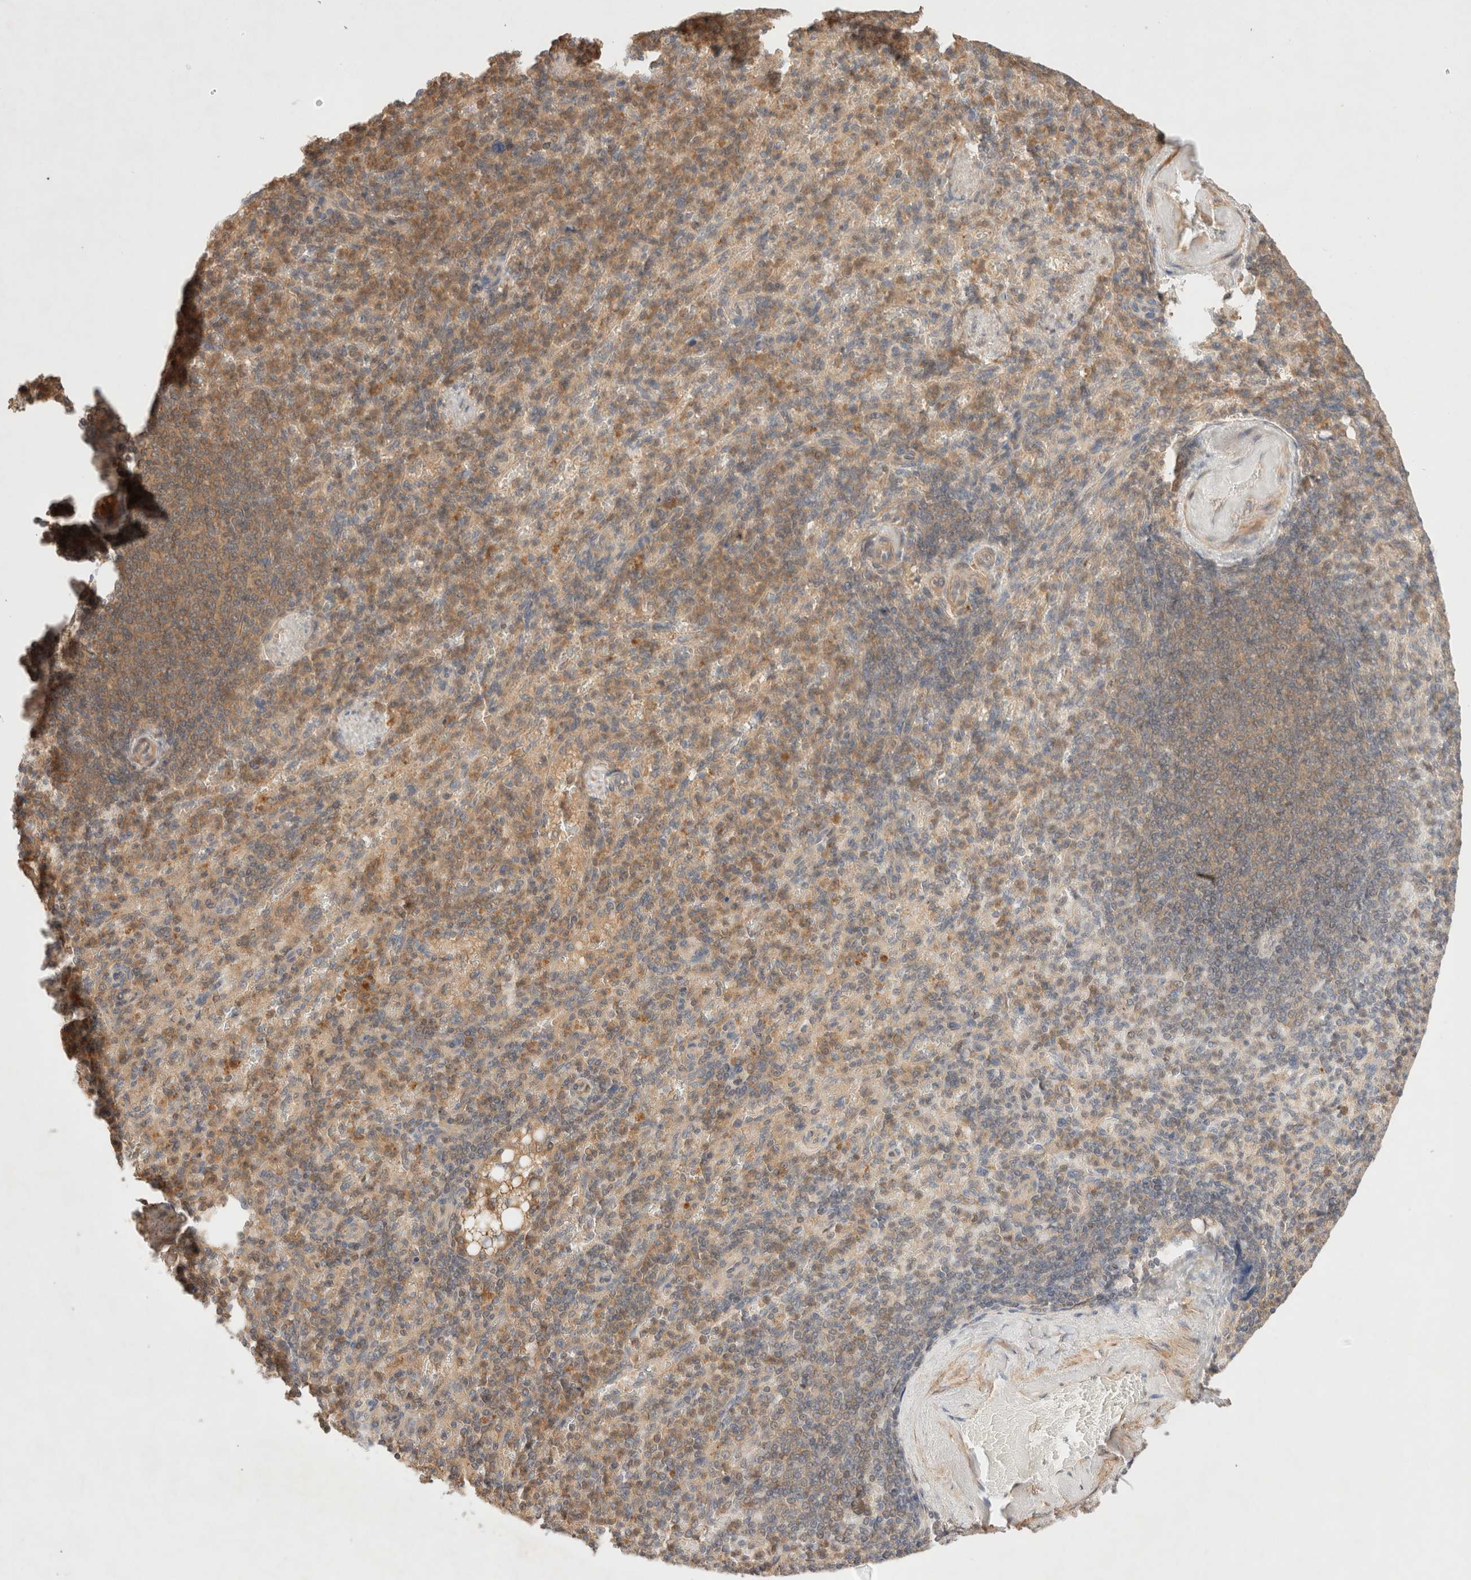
{"staining": {"intensity": "moderate", "quantity": "25%-75%", "location": "cytoplasmic/membranous"}, "tissue": "spleen", "cell_type": "Cells in red pulp", "image_type": "normal", "snomed": [{"axis": "morphology", "description": "Normal tissue, NOS"}, {"axis": "topography", "description": "Spleen"}], "caption": "Protein expression by IHC shows moderate cytoplasmic/membranous positivity in about 25%-75% of cells in red pulp in normal spleen.", "gene": "CARNMT1", "patient": {"sex": "female", "age": 74}}